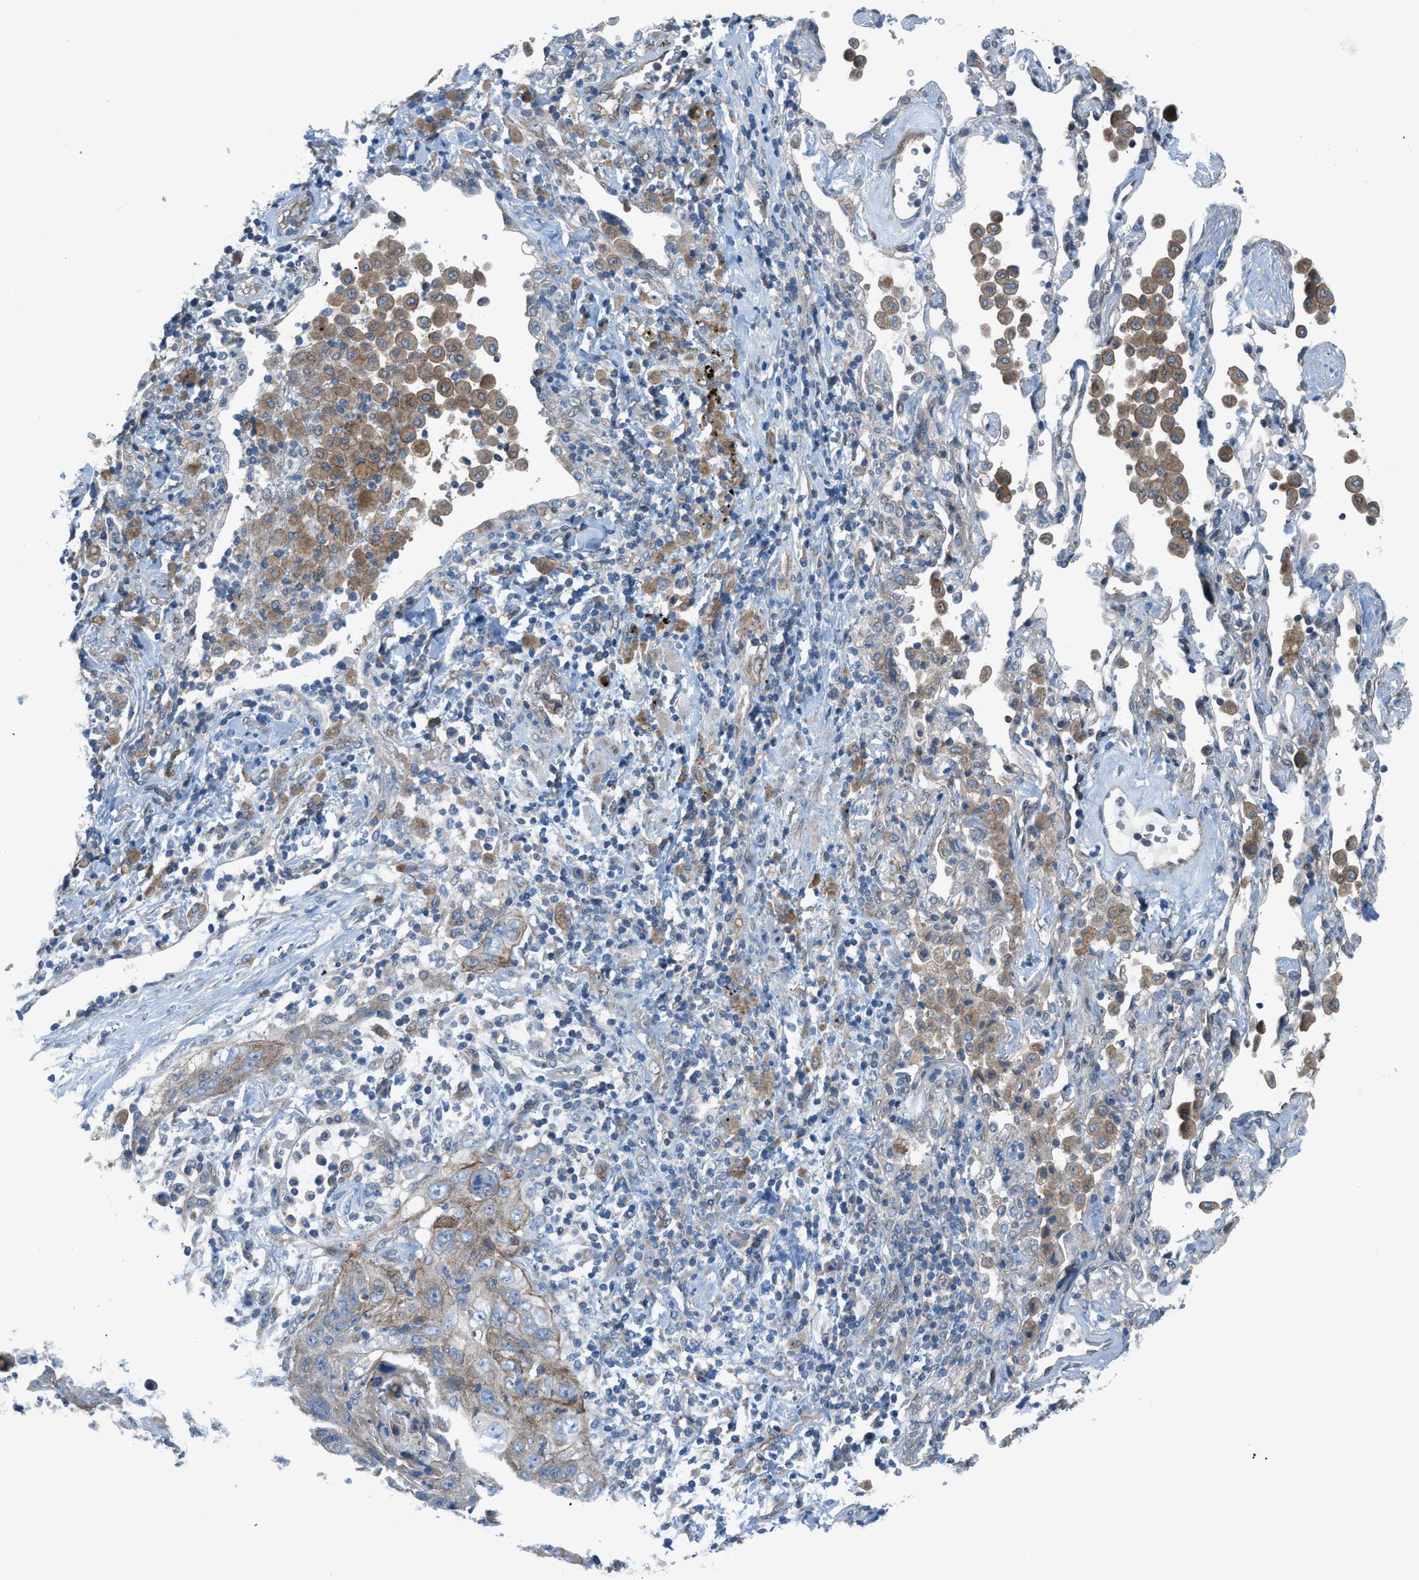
{"staining": {"intensity": "moderate", "quantity": "25%-75%", "location": "cytoplasmic/membranous"}, "tissue": "lung cancer", "cell_type": "Tumor cells", "image_type": "cancer", "snomed": [{"axis": "morphology", "description": "Squamous cell carcinoma, NOS"}, {"axis": "topography", "description": "Lung"}], "caption": "Protein expression analysis of squamous cell carcinoma (lung) demonstrates moderate cytoplasmic/membranous staining in about 25%-75% of tumor cells.", "gene": "PRKN", "patient": {"sex": "female", "age": 67}}